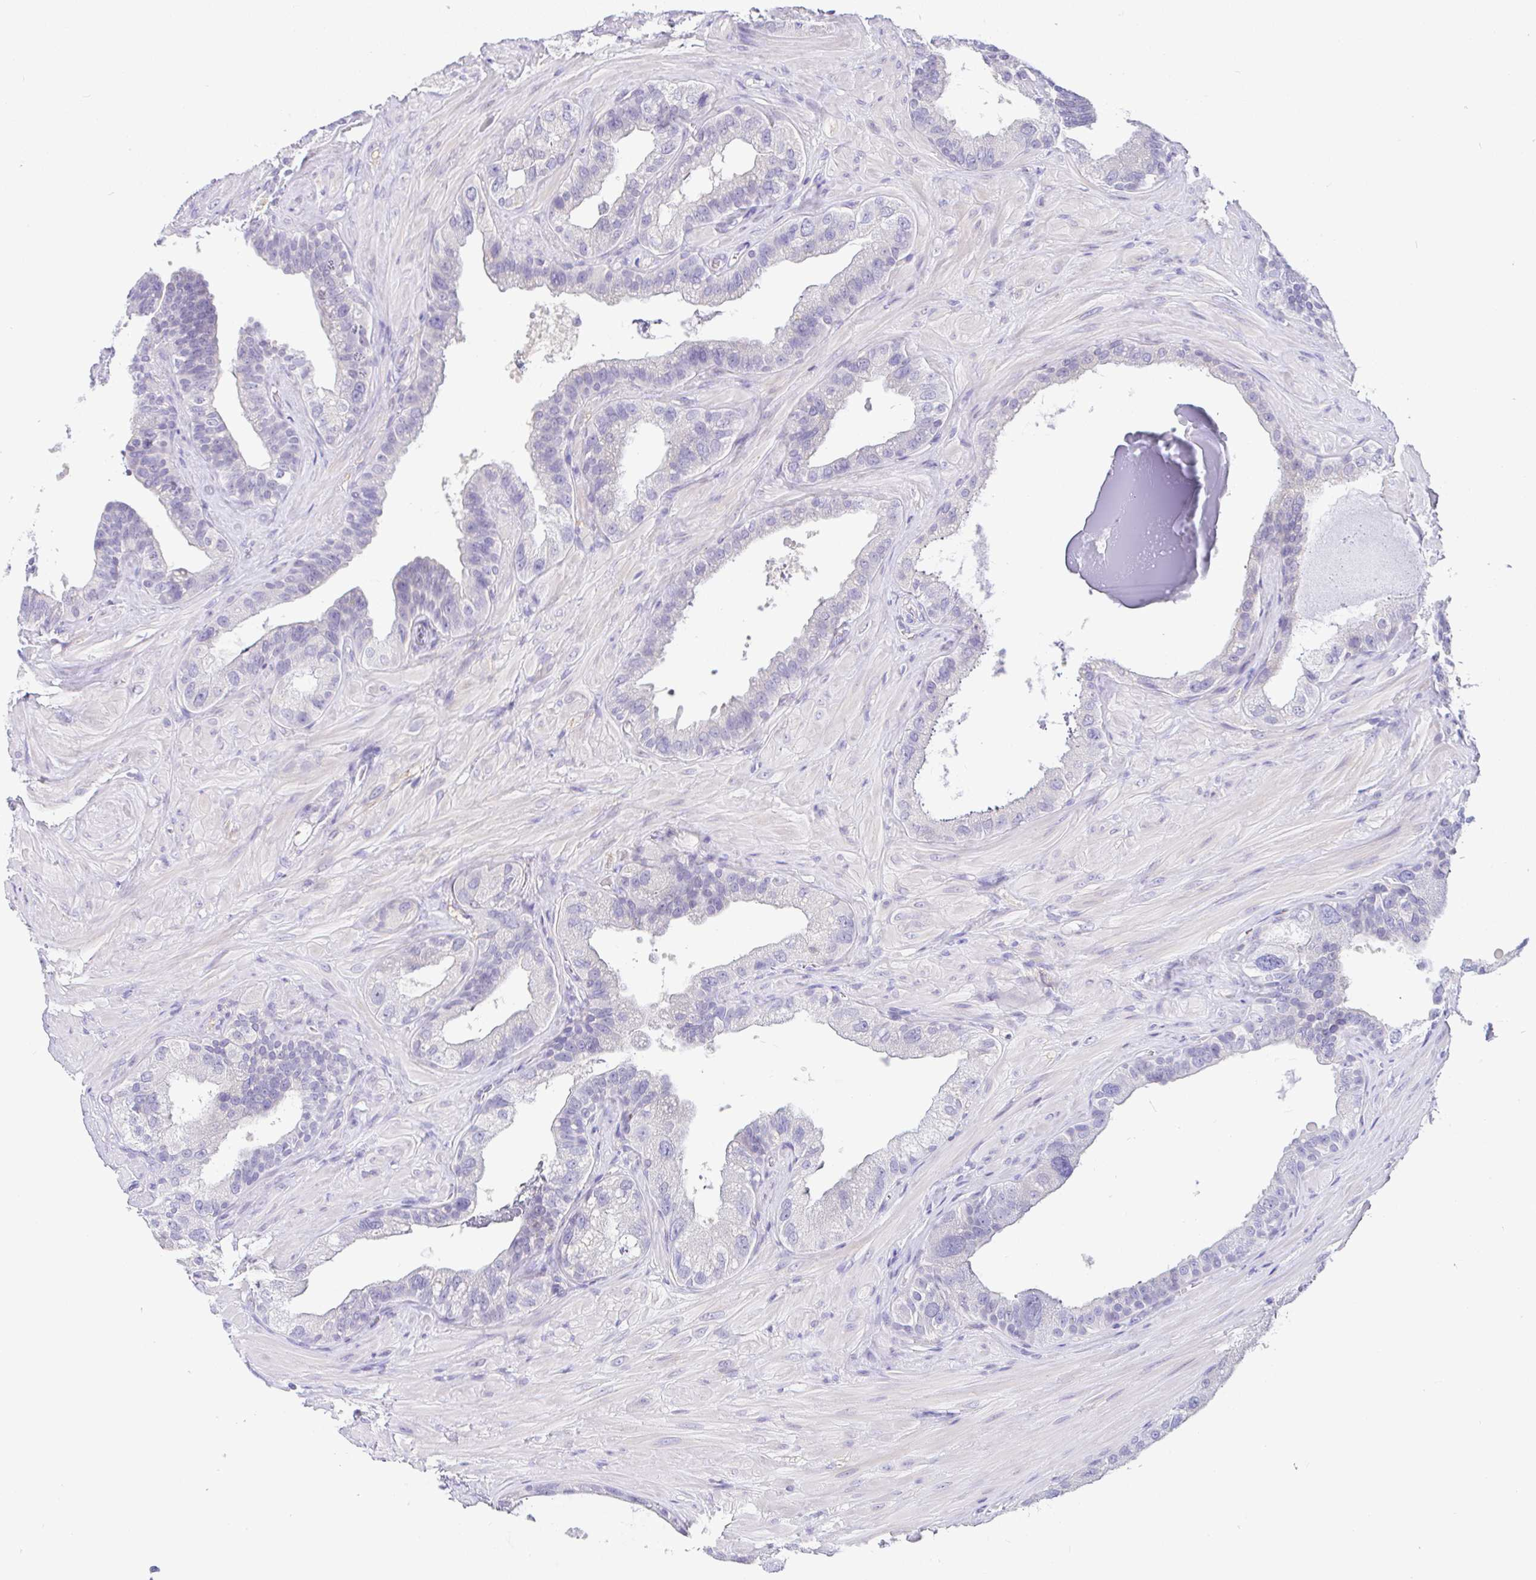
{"staining": {"intensity": "negative", "quantity": "none", "location": "none"}, "tissue": "seminal vesicle", "cell_type": "Glandular cells", "image_type": "normal", "snomed": [{"axis": "morphology", "description": "Normal tissue, NOS"}, {"axis": "topography", "description": "Seminal veicle"}, {"axis": "topography", "description": "Peripheral nerve tissue"}], "caption": "The image reveals no significant expression in glandular cells of seminal vesicle. (Brightfield microscopy of DAB IHC at high magnification).", "gene": "SERPINE3", "patient": {"sex": "male", "age": 76}}